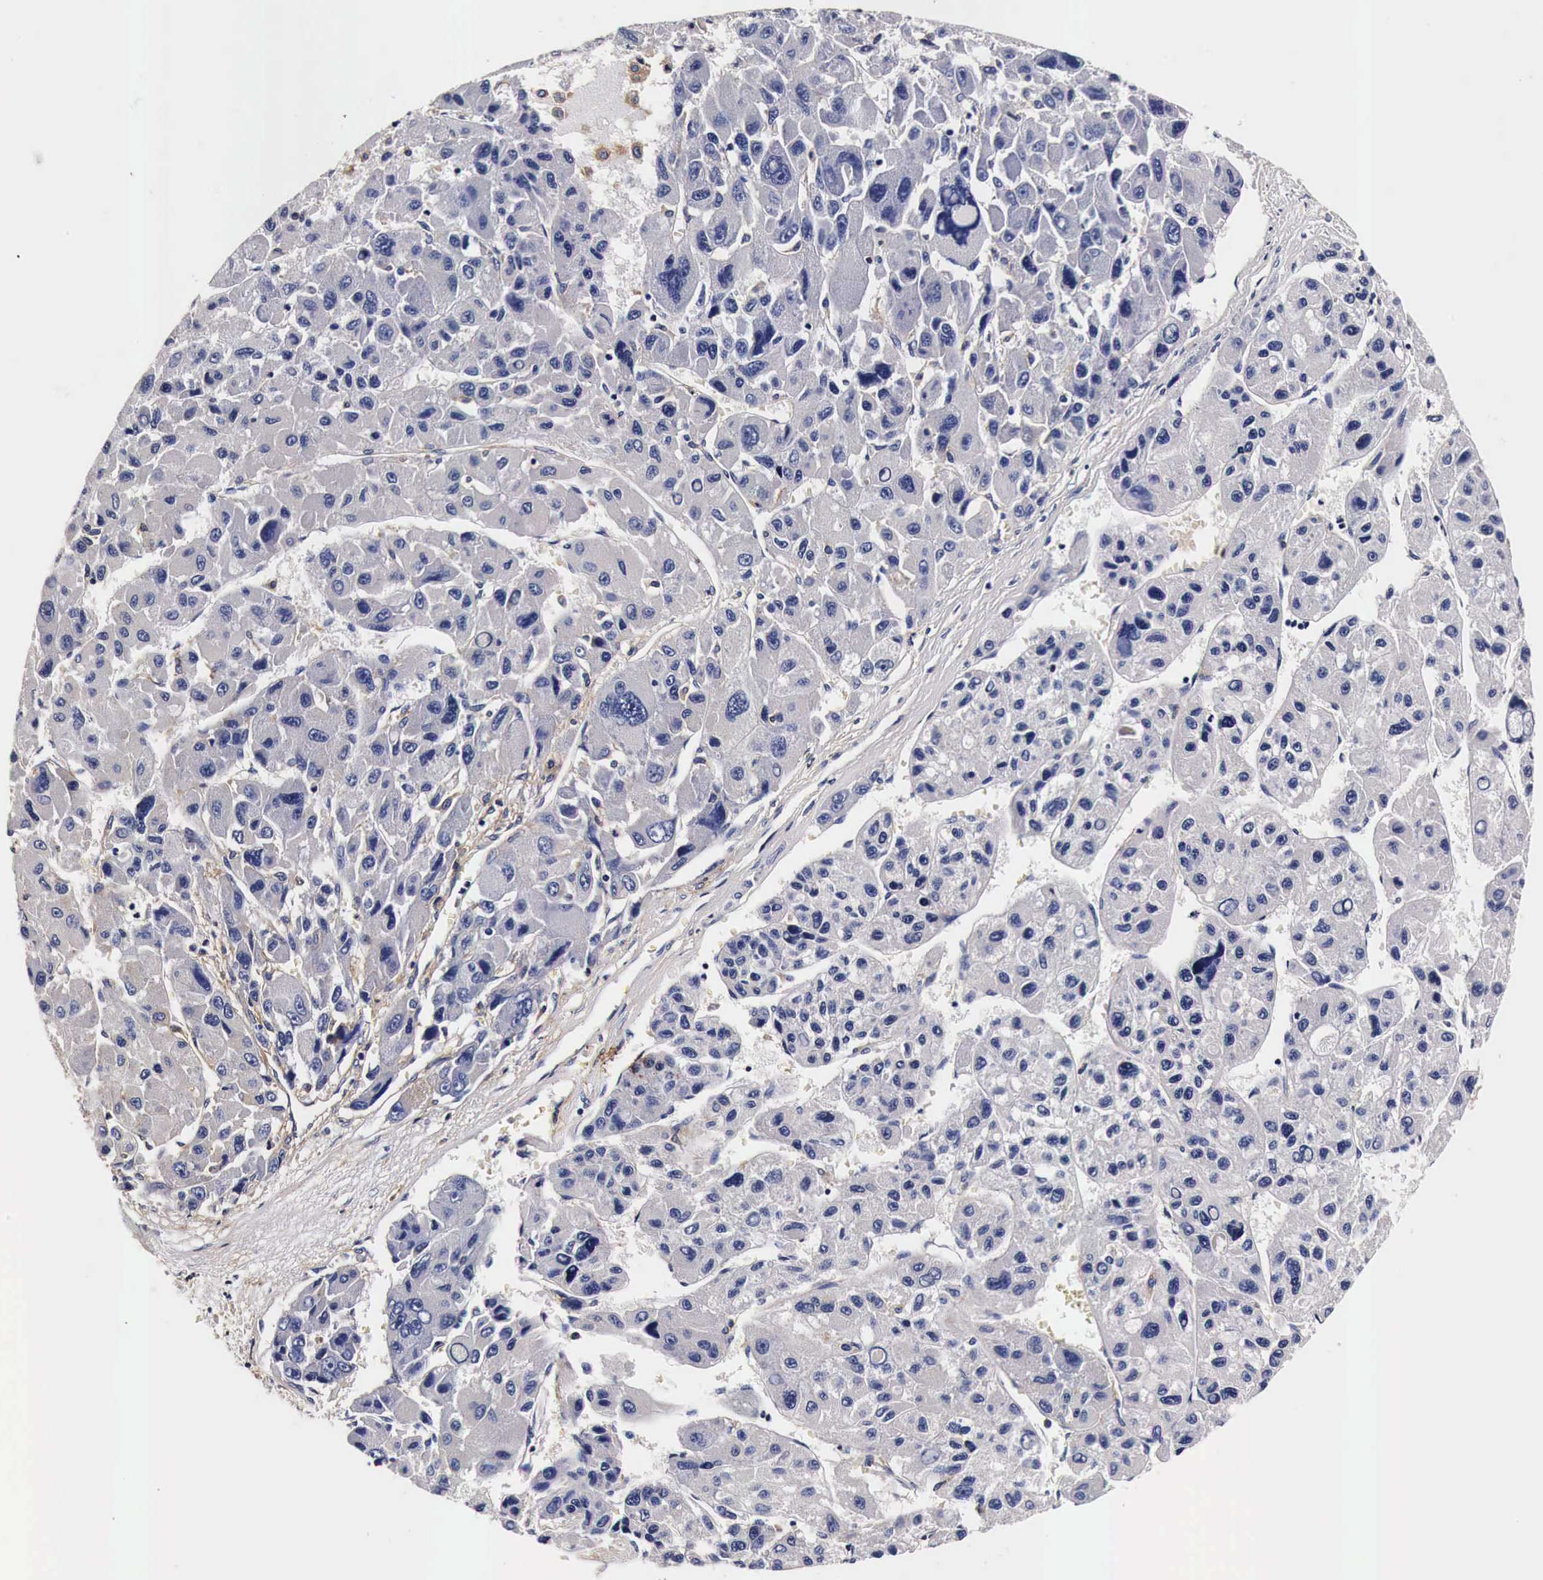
{"staining": {"intensity": "negative", "quantity": "none", "location": "none"}, "tissue": "liver cancer", "cell_type": "Tumor cells", "image_type": "cancer", "snomed": [{"axis": "morphology", "description": "Carcinoma, Hepatocellular, NOS"}, {"axis": "topography", "description": "Liver"}], "caption": "The micrograph shows no staining of tumor cells in liver cancer.", "gene": "RP2", "patient": {"sex": "male", "age": 64}}